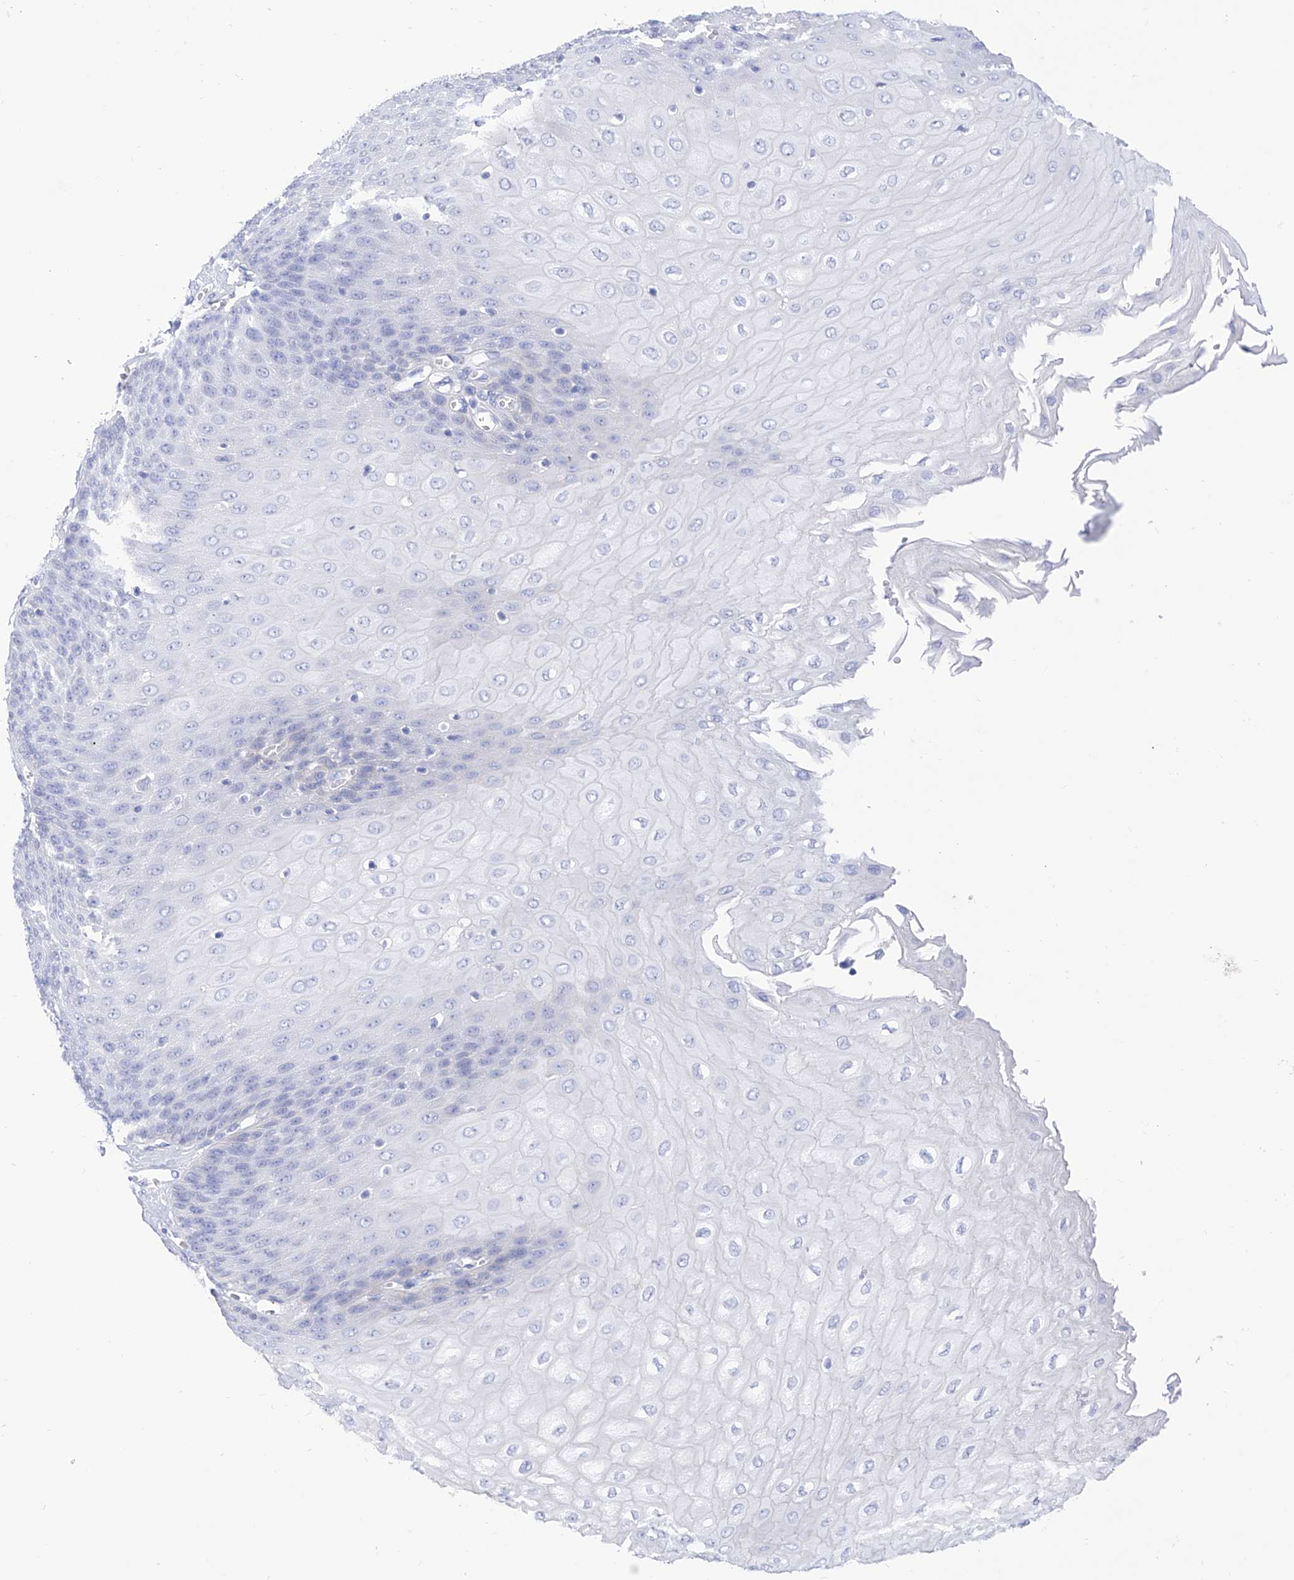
{"staining": {"intensity": "negative", "quantity": "none", "location": "none"}, "tissue": "esophagus", "cell_type": "Squamous epithelial cells", "image_type": "normal", "snomed": [{"axis": "morphology", "description": "Normal tissue, NOS"}, {"axis": "topography", "description": "Esophagus"}], "caption": "A photomicrograph of human esophagus is negative for staining in squamous epithelial cells. (Immunohistochemistry (ihc), brightfield microscopy, high magnification).", "gene": "TRPC7", "patient": {"sex": "male", "age": 60}}